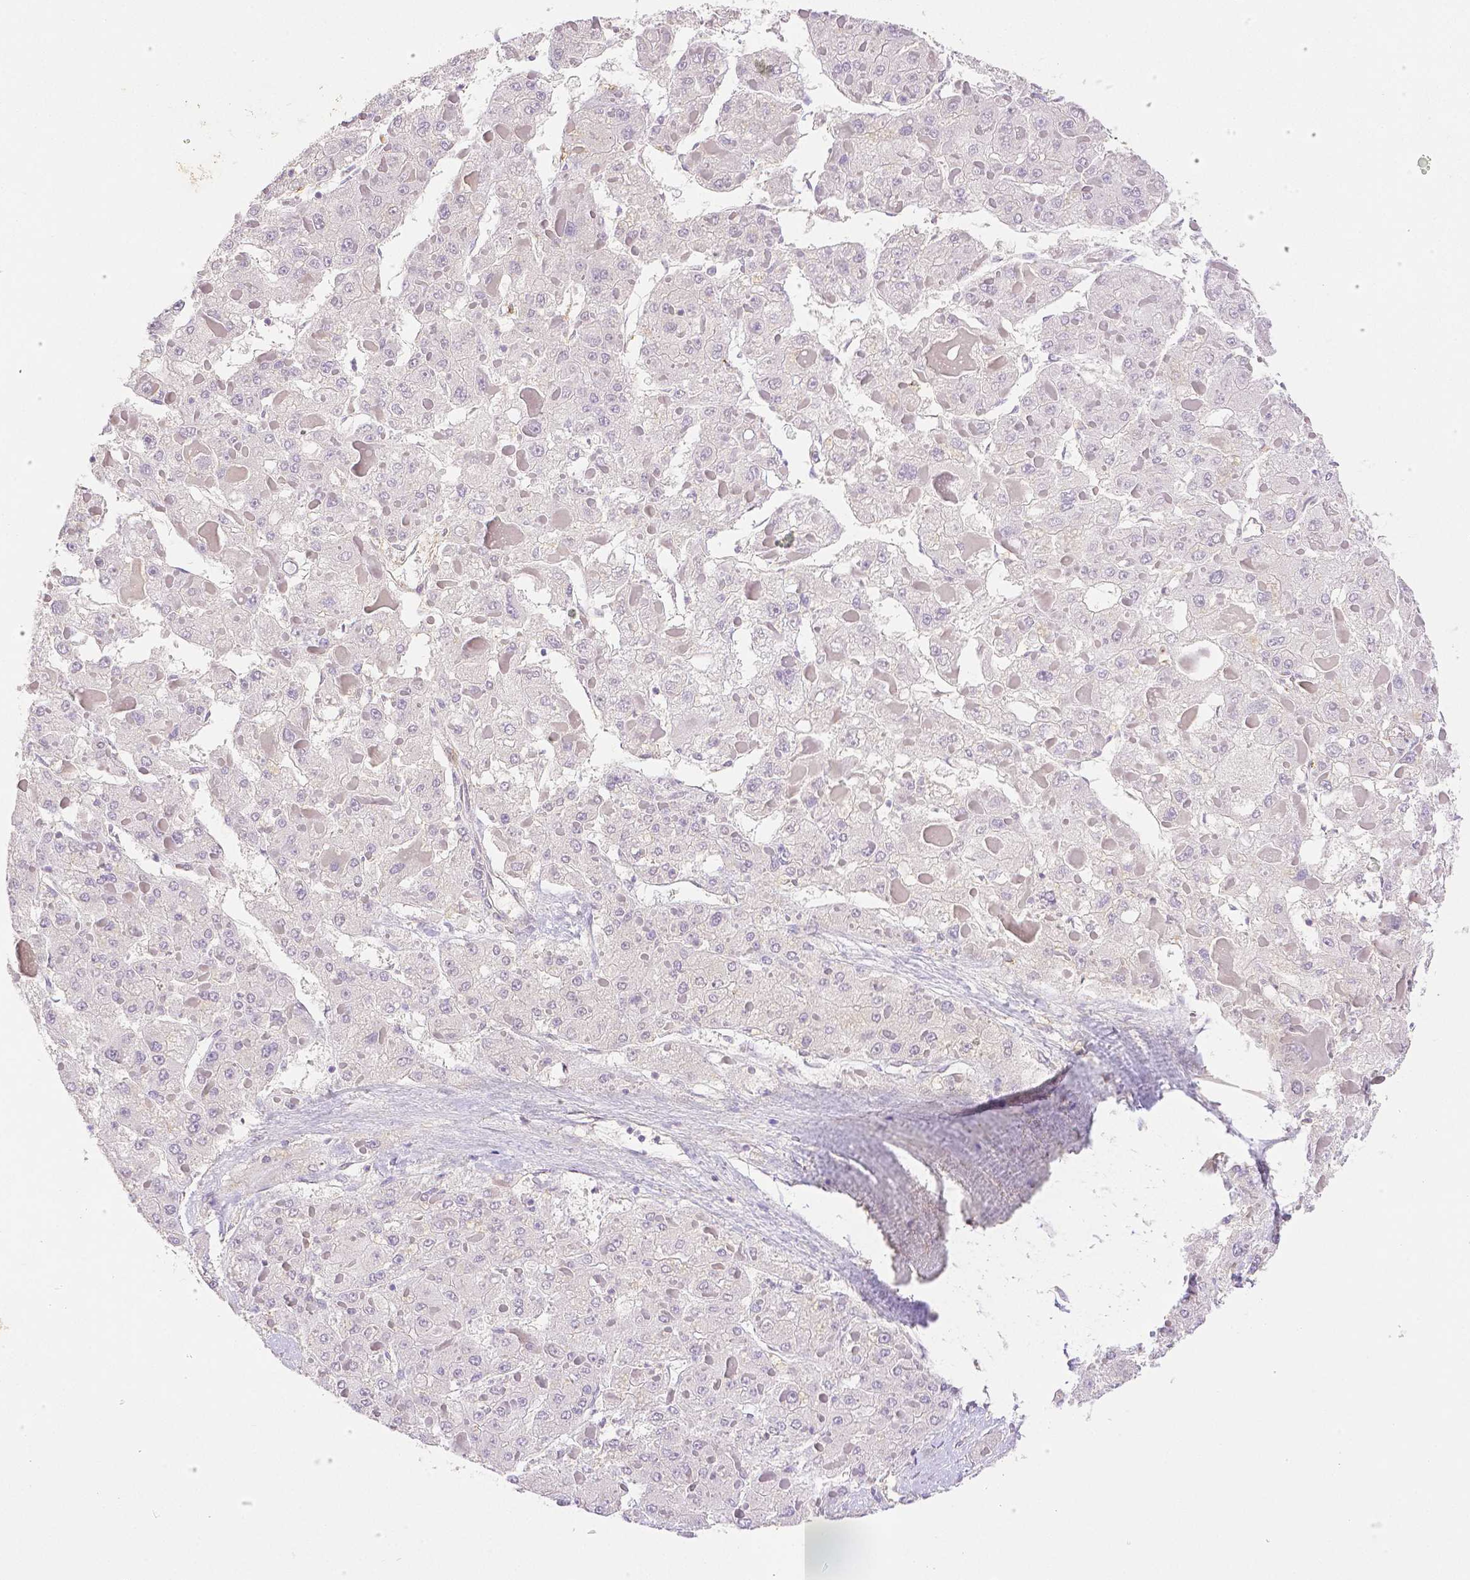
{"staining": {"intensity": "negative", "quantity": "none", "location": "none"}, "tissue": "liver cancer", "cell_type": "Tumor cells", "image_type": "cancer", "snomed": [{"axis": "morphology", "description": "Carcinoma, Hepatocellular, NOS"}, {"axis": "topography", "description": "Liver"}], "caption": "Tumor cells show no significant protein positivity in liver cancer (hepatocellular carcinoma).", "gene": "THY1", "patient": {"sex": "female", "age": 73}}